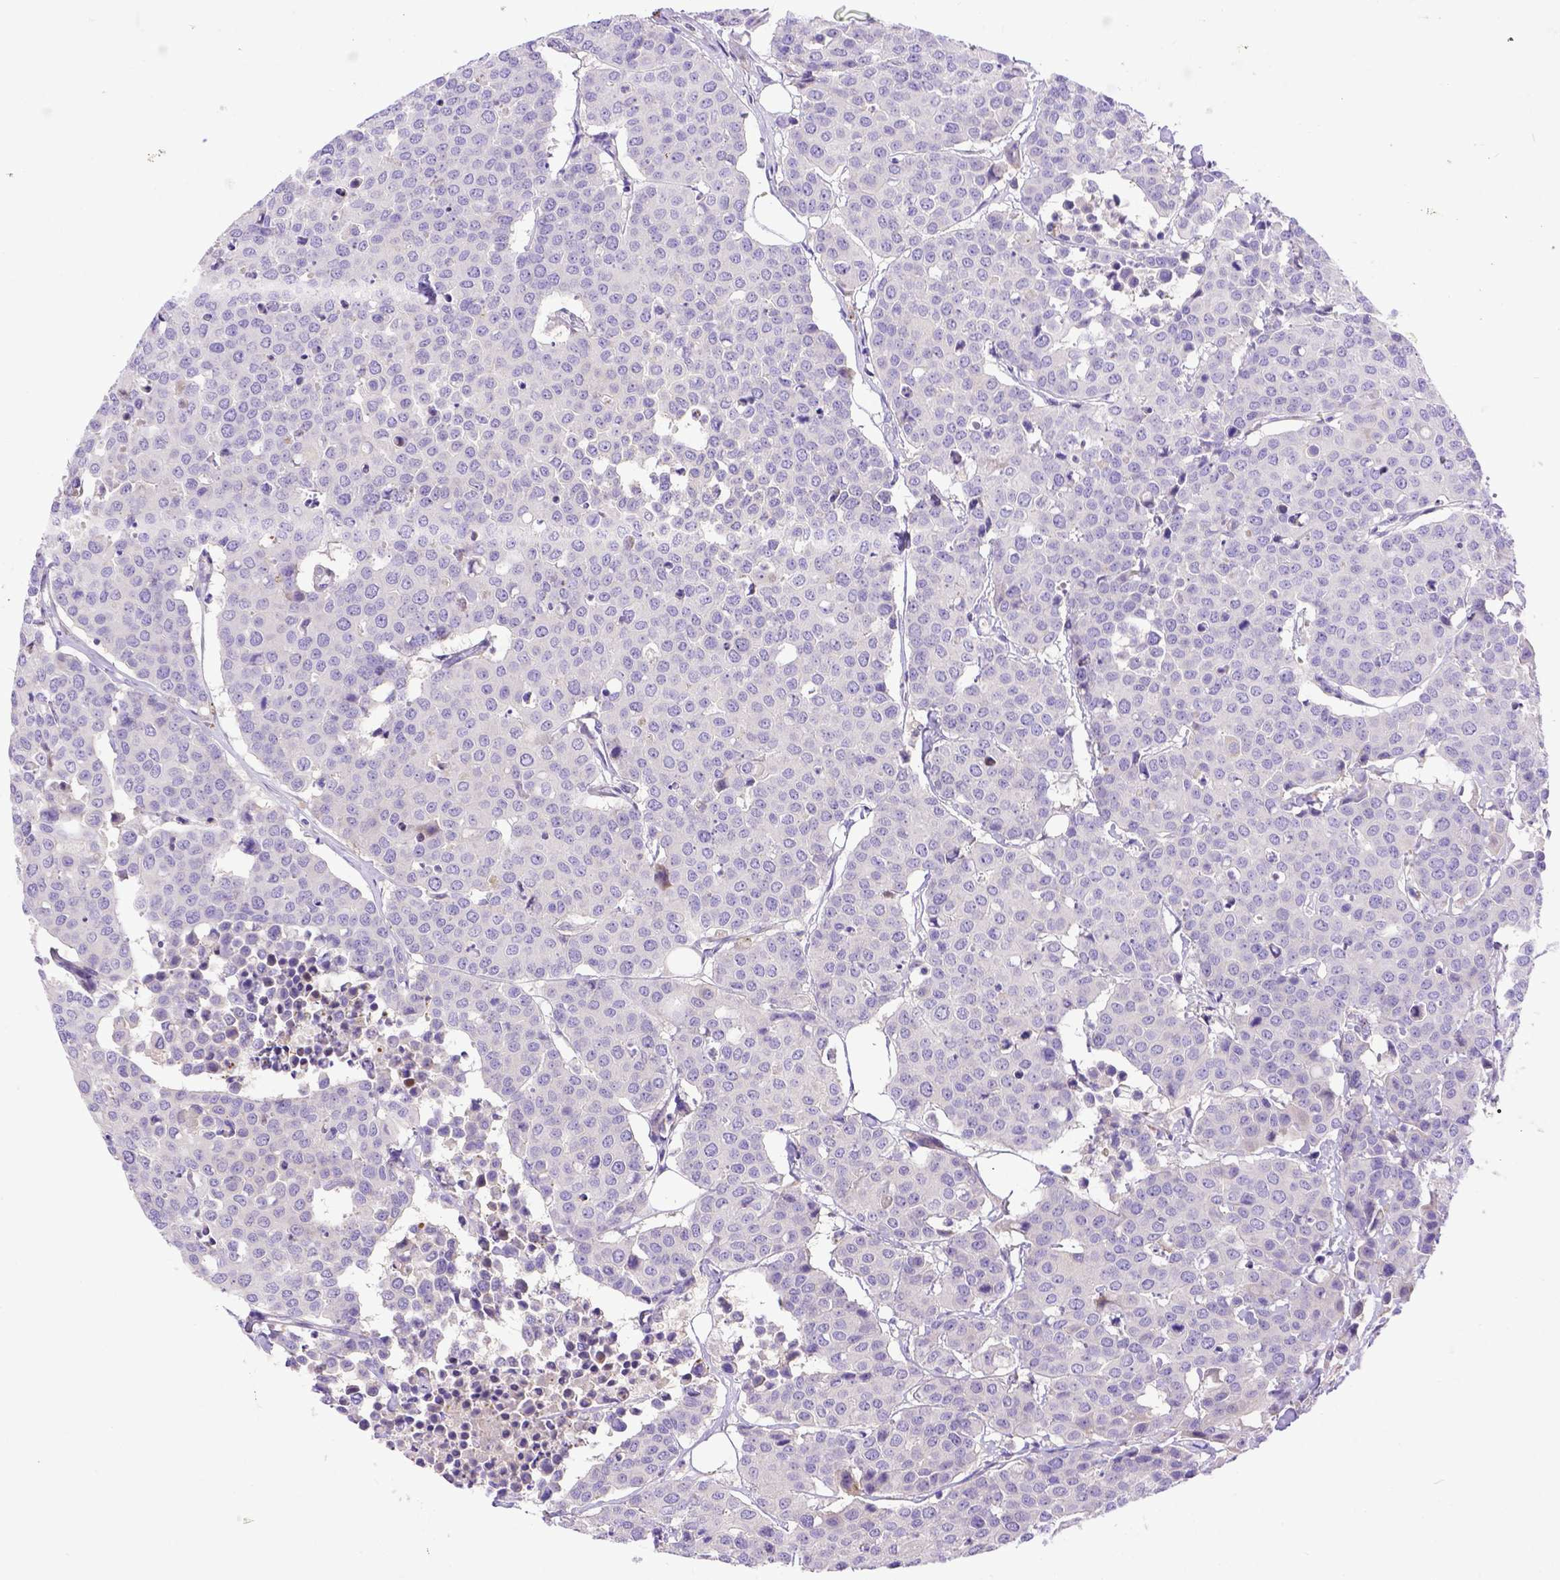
{"staining": {"intensity": "negative", "quantity": "none", "location": "none"}, "tissue": "carcinoid", "cell_type": "Tumor cells", "image_type": "cancer", "snomed": [{"axis": "morphology", "description": "Carcinoid, malignant, NOS"}, {"axis": "topography", "description": "Colon"}], "caption": "Immunohistochemical staining of malignant carcinoid shows no significant staining in tumor cells. (Immunohistochemistry (ihc), brightfield microscopy, high magnification).", "gene": "CFAP300", "patient": {"sex": "male", "age": 81}}